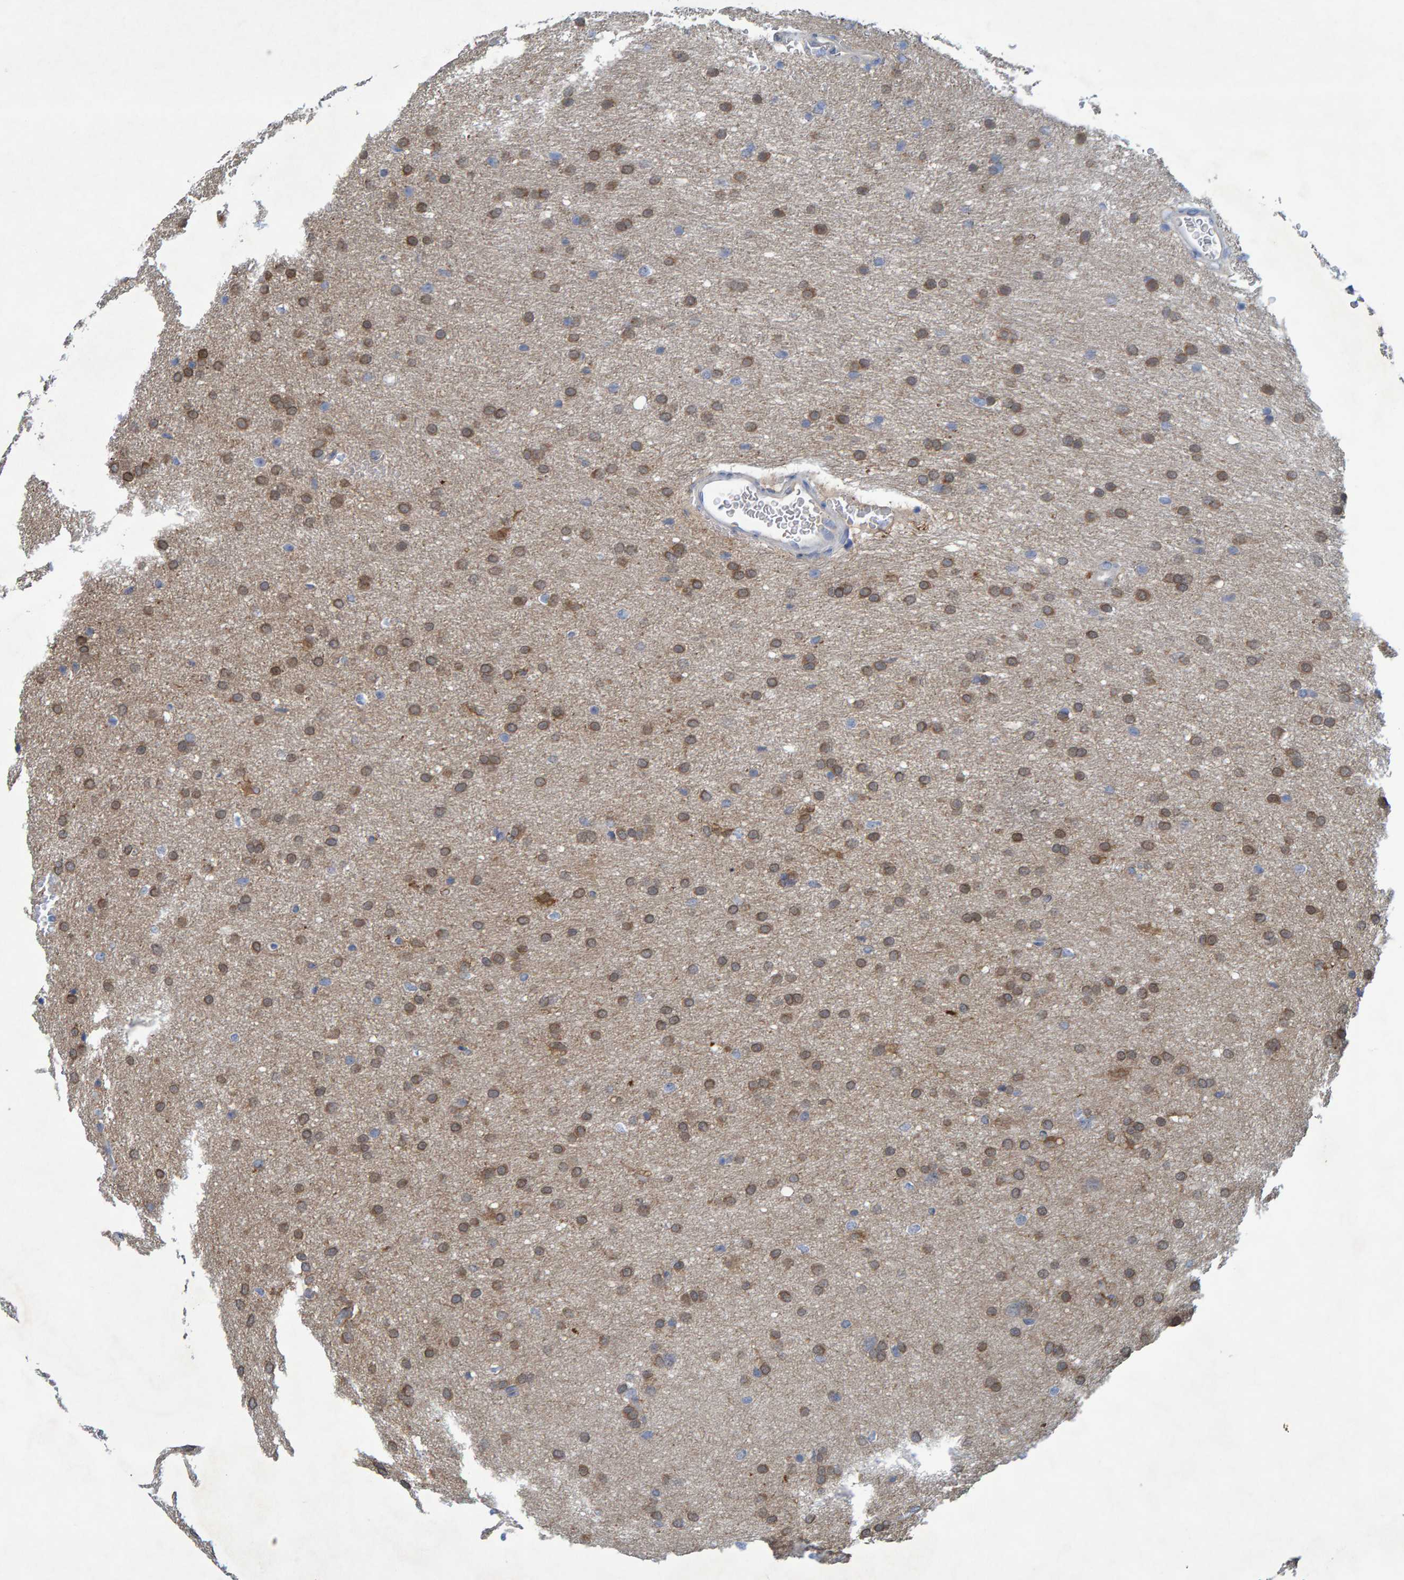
{"staining": {"intensity": "moderate", "quantity": "25%-75%", "location": "cytoplasmic/membranous"}, "tissue": "glioma", "cell_type": "Tumor cells", "image_type": "cancer", "snomed": [{"axis": "morphology", "description": "Glioma, malignant, Low grade"}, {"axis": "topography", "description": "Brain"}], "caption": "Malignant low-grade glioma stained with DAB immunohistochemistry demonstrates medium levels of moderate cytoplasmic/membranous positivity in about 25%-75% of tumor cells.", "gene": "ALAD", "patient": {"sex": "female", "age": 37}}